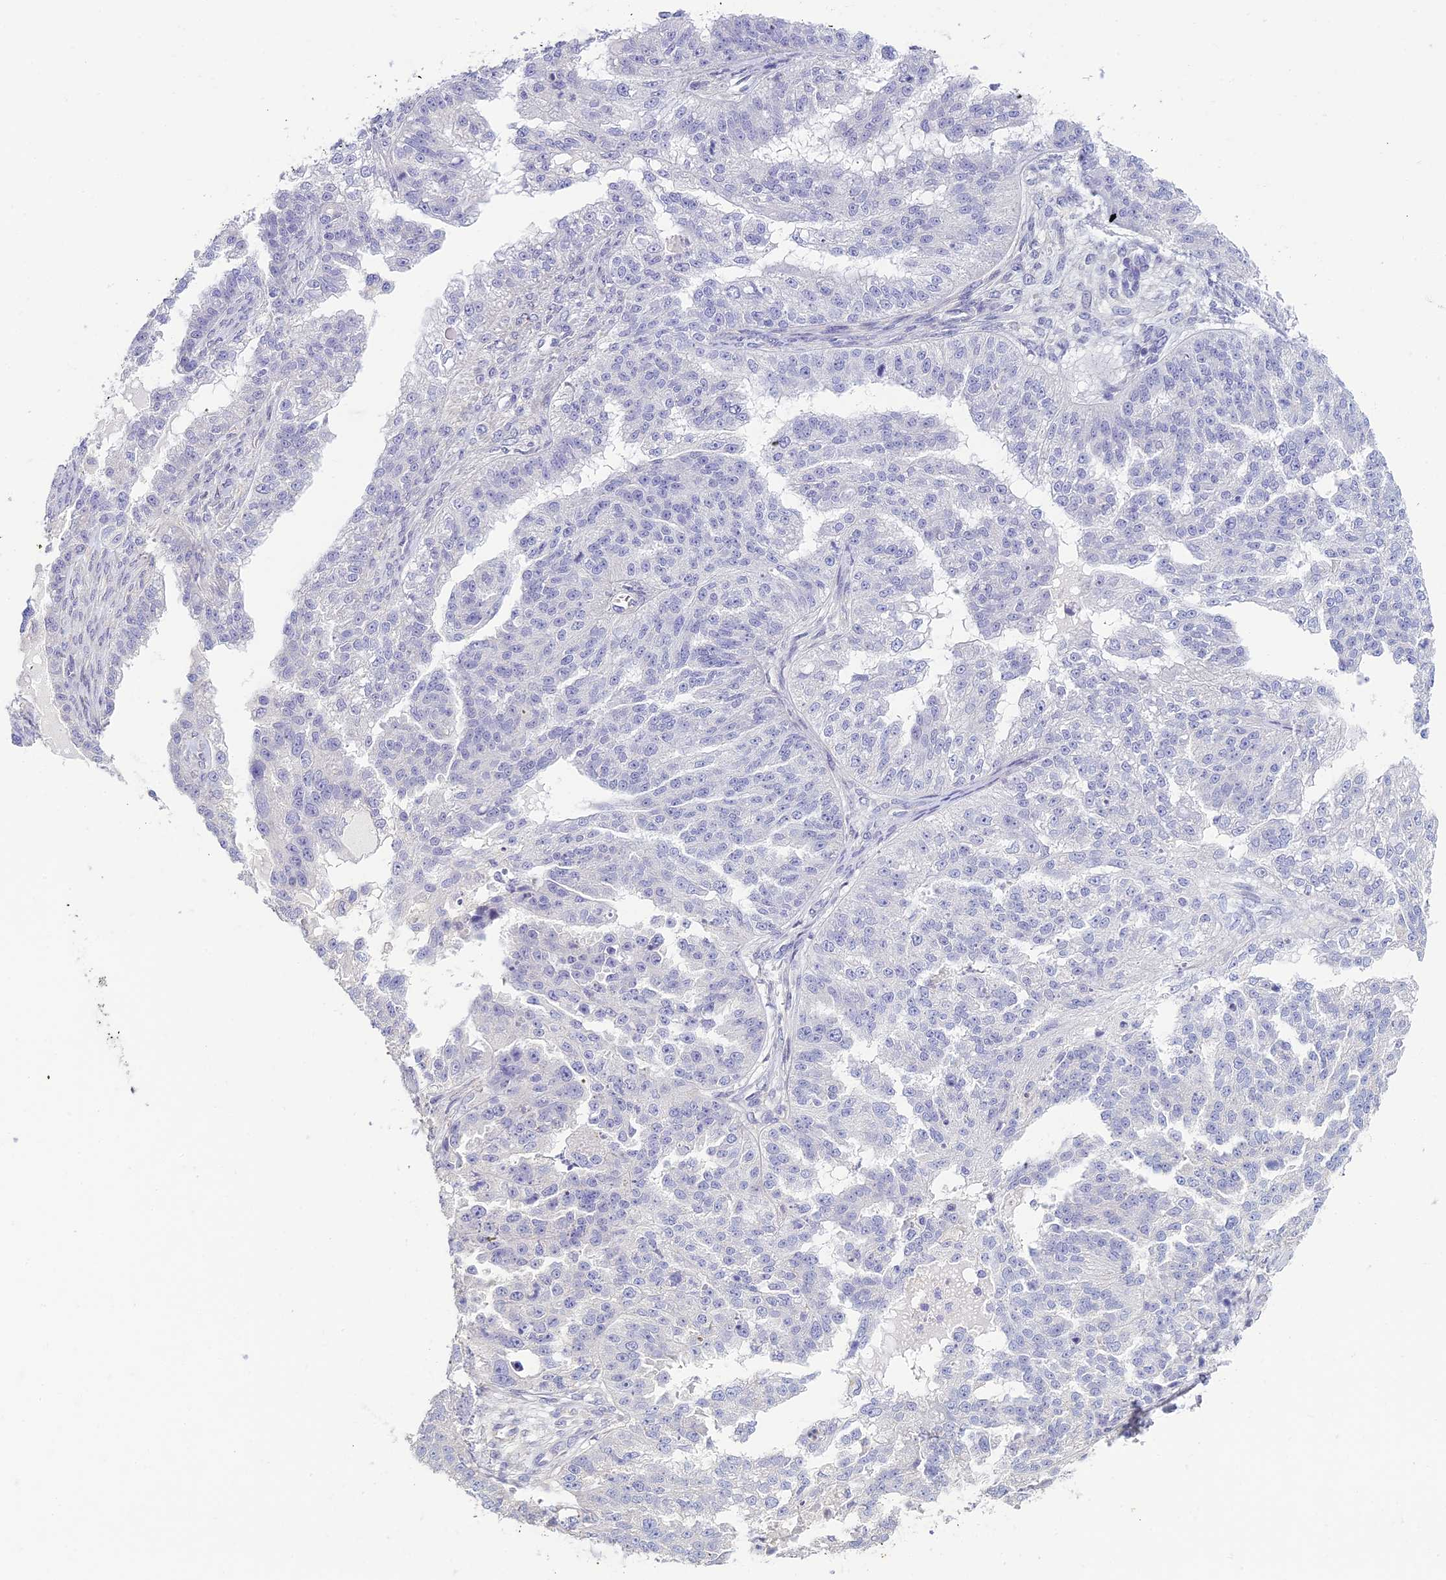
{"staining": {"intensity": "negative", "quantity": "none", "location": "none"}, "tissue": "ovarian cancer", "cell_type": "Tumor cells", "image_type": "cancer", "snomed": [{"axis": "morphology", "description": "Cystadenocarcinoma, serous, NOS"}, {"axis": "topography", "description": "Ovary"}], "caption": "Tumor cells show no significant positivity in ovarian cancer. (Immunohistochemistry (ihc), brightfield microscopy, high magnification).", "gene": "NEURL1", "patient": {"sex": "female", "age": 58}}